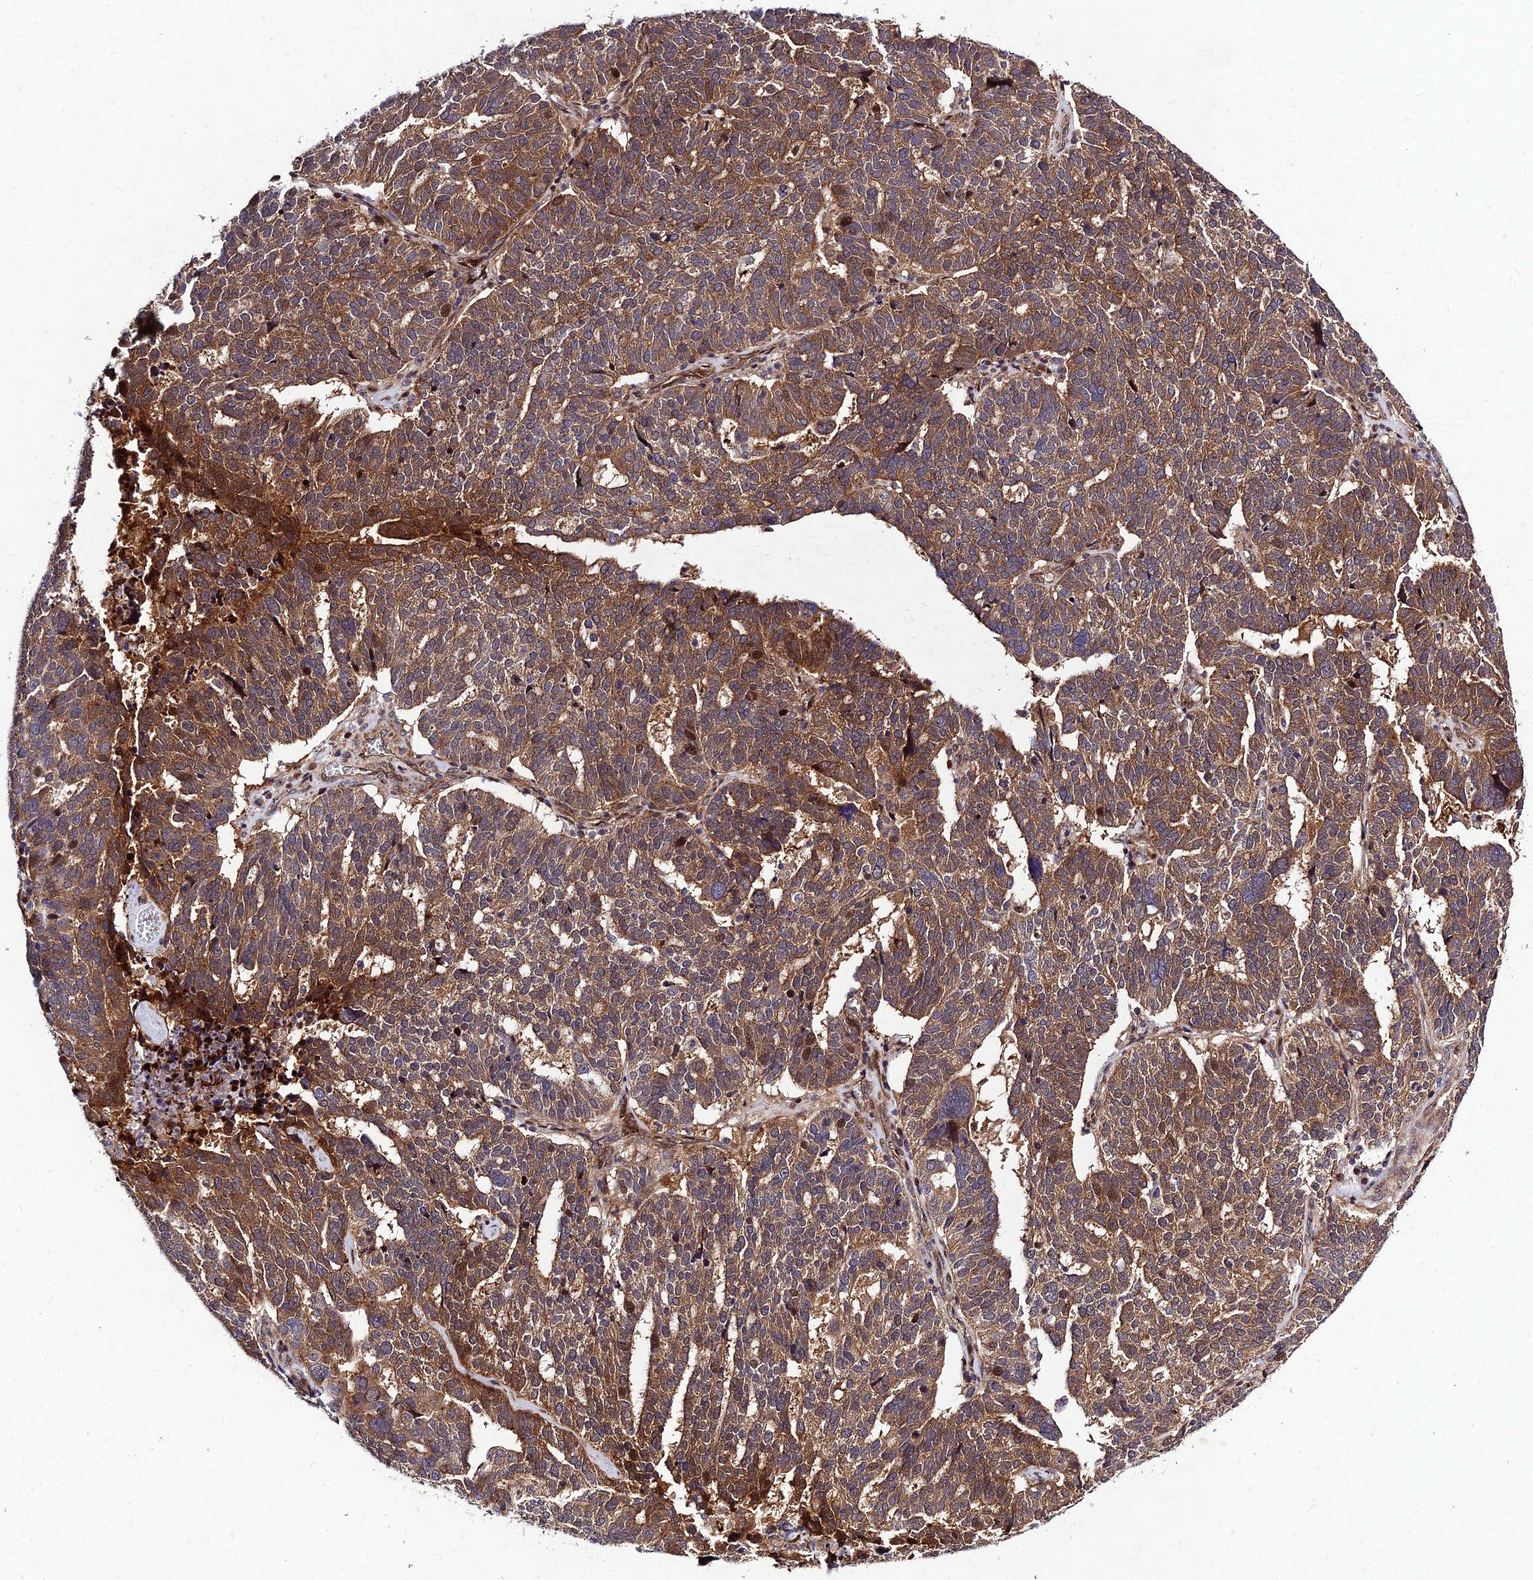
{"staining": {"intensity": "moderate", "quantity": ">75%", "location": "cytoplasmic/membranous"}, "tissue": "ovarian cancer", "cell_type": "Tumor cells", "image_type": "cancer", "snomed": [{"axis": "morphology", "description": "Cystadenocarcinoma, serous, NOS"}, {"axis": "topography", "description": "Ovary"}], "caption": "Serous cystadenocarcinoma (ovarian) stained for a protein (brown) demonstrates moderate cytoplasmic/membranous positive expression in about >75% of tumor cells.", "gene": "MKKS", "patient": {"sex": "female", "age": 59}}